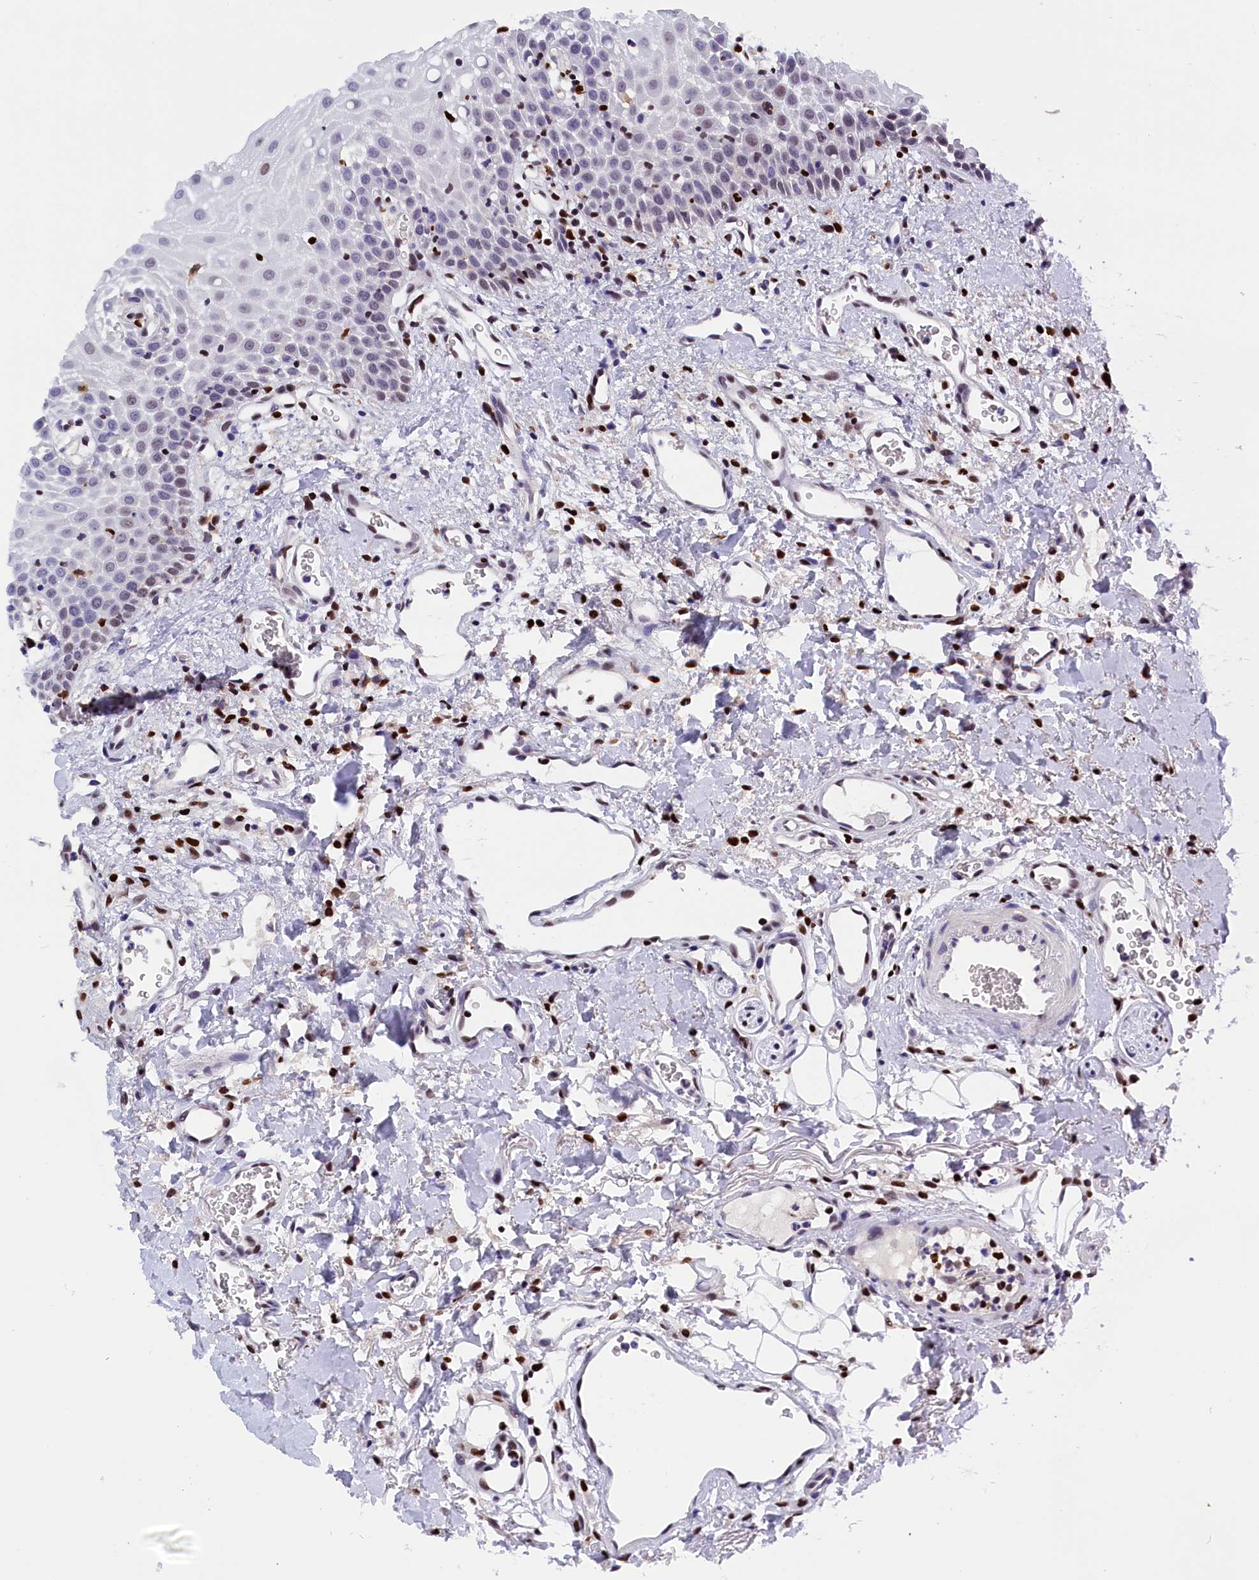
{"staining": {"intensity": "weak", "quantity": "<25%", "location": "nuclear"}, "tissue": "oral mucosa", "cell_type": "Squamous epithelial cells", "image_type": "normal", "snomed": [{"axis": "morphology", "description": "Normal tissue, NOS"}, {"axis": "topography", "description": "Oral tissue"}], "caption": "Squamous epithelial cells are negative for brown protein staining in unremarkable oral mucosa. (DAB (3,3'-diaminobenzidine) immunohistochemistry with hematoxylin counter stain).", "gene": "BTBD9", "patient": {"sex": "female", "age": 70}}